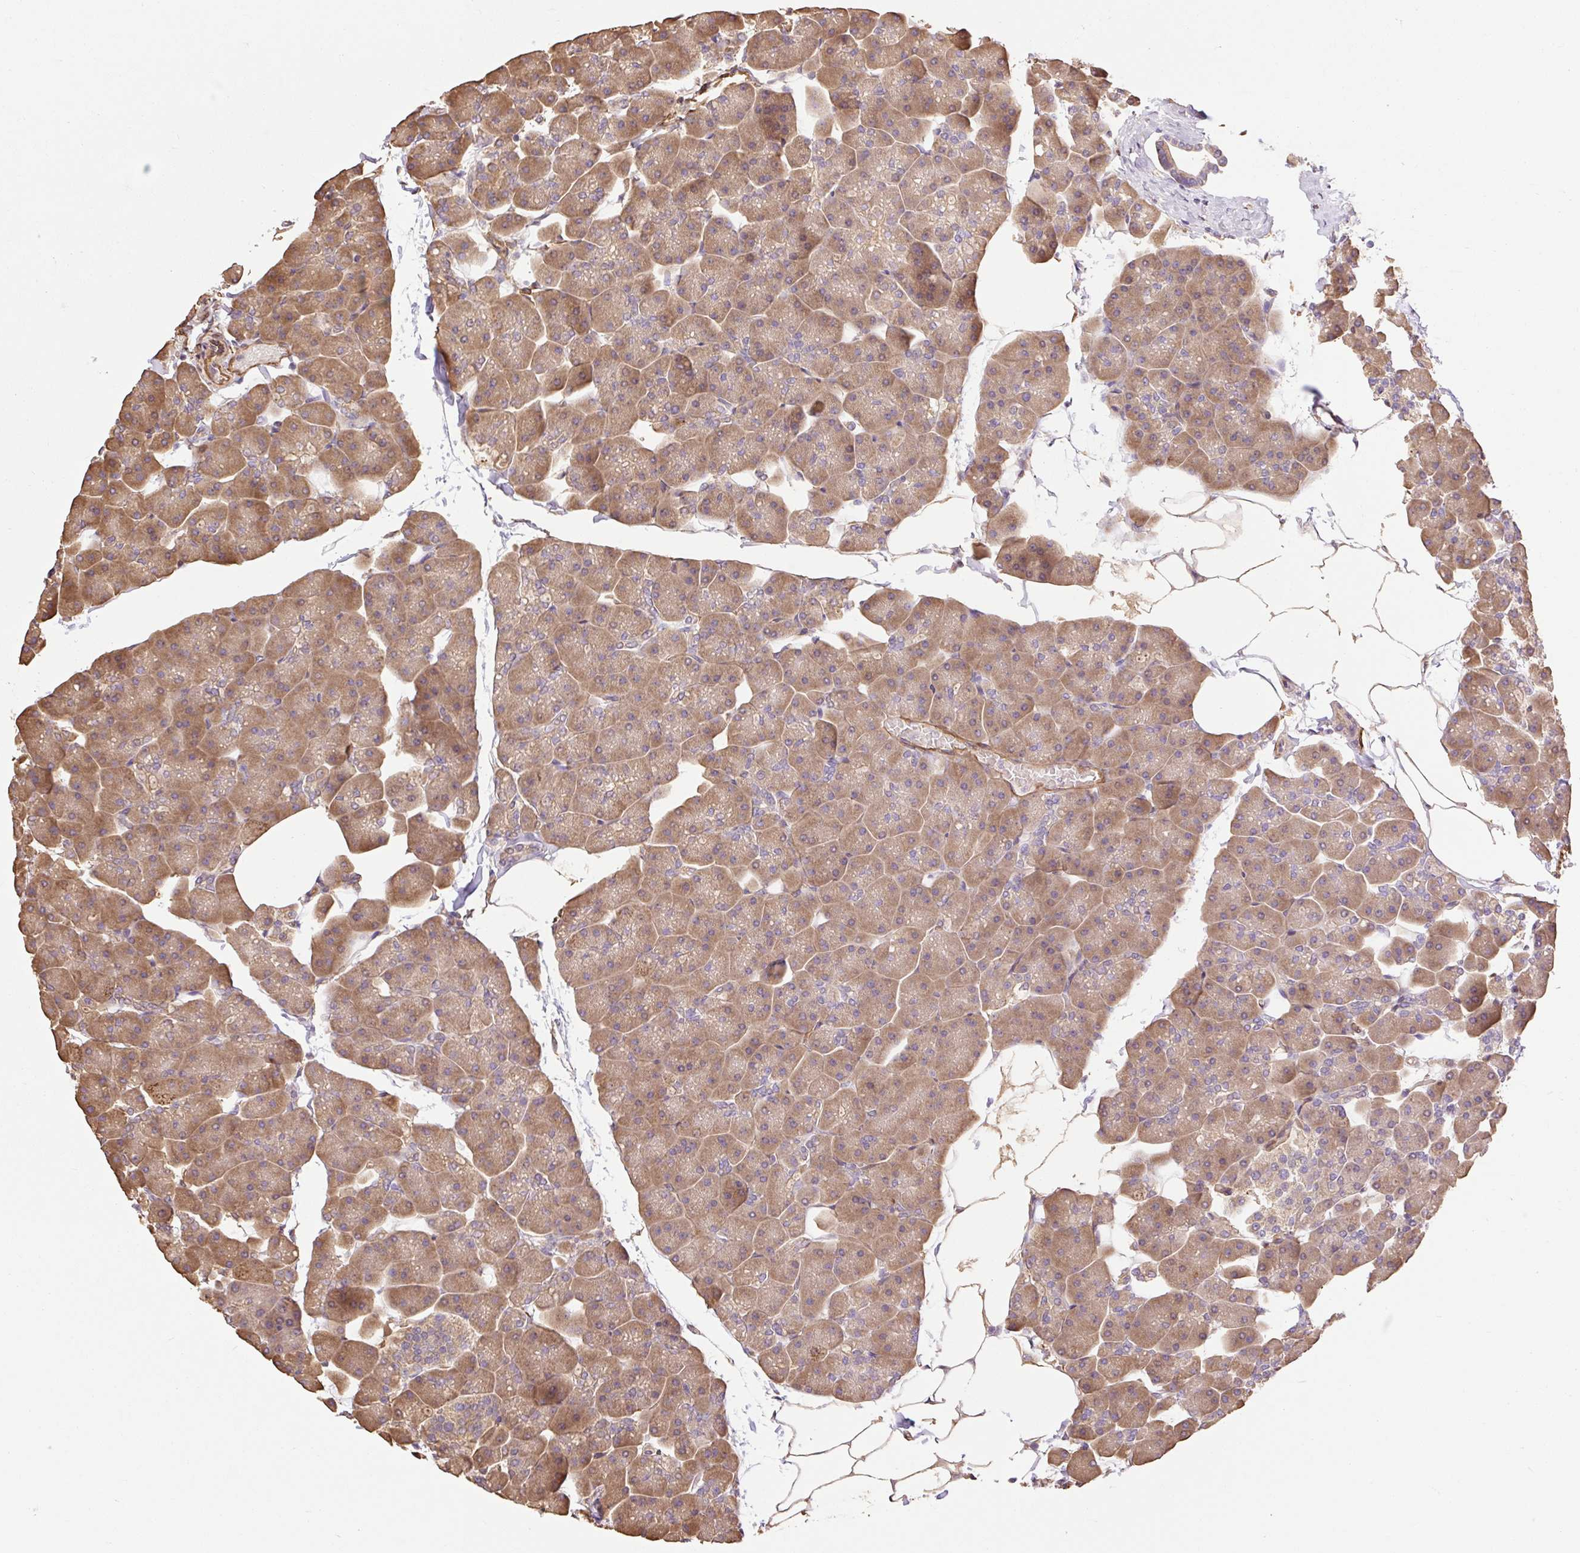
{"staining": {"intensity": "strong", "quantity": ">75%", "location": "cytoplasmic/membranous"}, "tissue": "pancreas", "cell_type": "Exocrine glandular cells", "image_type": "normal", "snomed": [{"axis": "morphology", "description": "Normal tissue, NOS"}, {"axis": "topography", "description": "Pancreas"}], "caption": "A high amount of strong cytoplasmic/membranous expression is present in approximately >75% of exocrine glandular cells in benign pancreas.", "gene": "DESI1", "patient": {"sex": "male", "age": 35}}